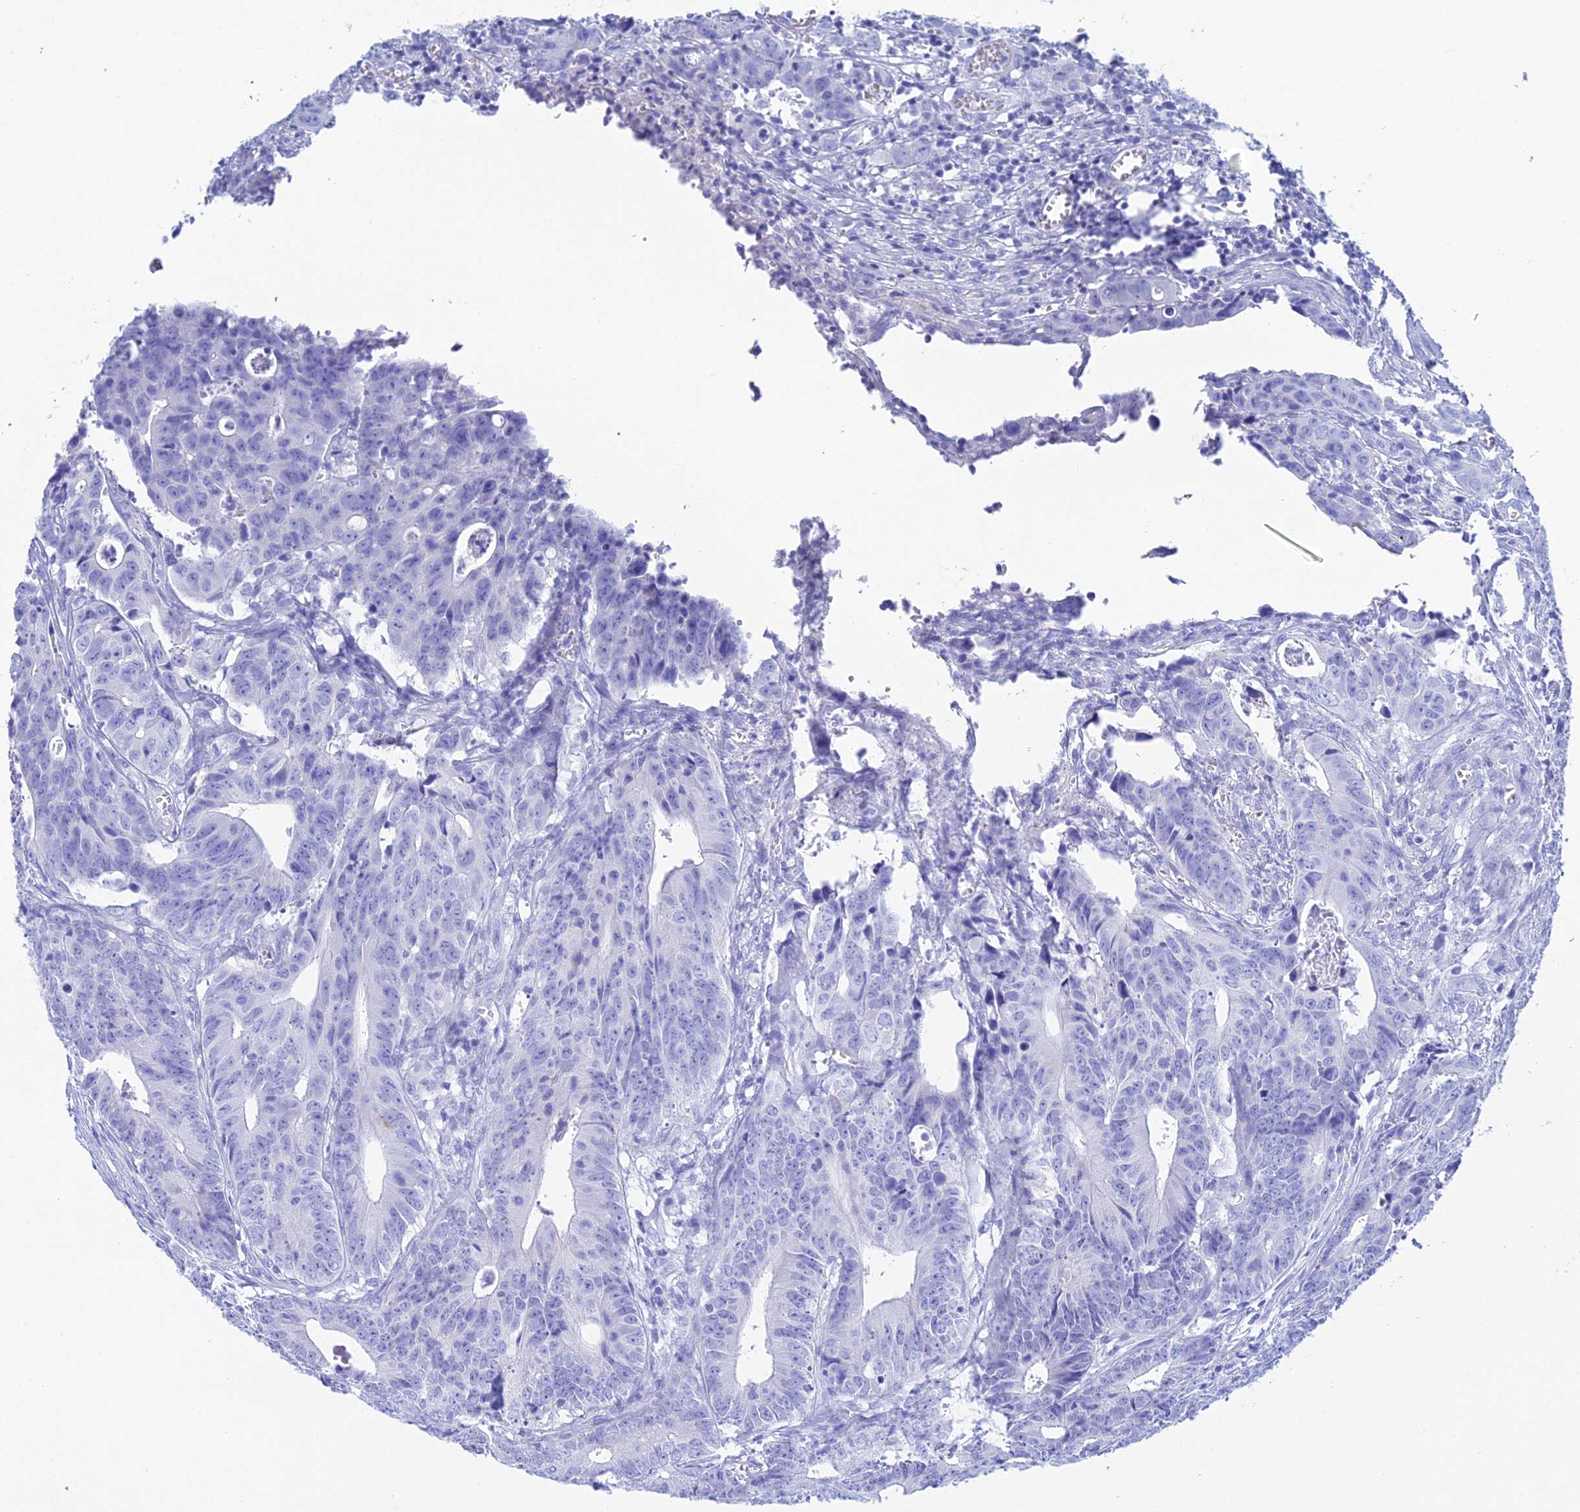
{"staining": {"intensity": "negative", "quantity": "none", "location": "none"}, "tissue": "colorectal cancer", "cell_type": "Tumor cells", "image_type": "cancer", "snomed": [{"axis": "morphology", "description": "Adenocarcinoma, NOS"}, {"axis": "topography", "description": "Colon"}], "caption": "Immunohistochemistry (IHC) histopathology image of neoplastic tissue: colorectal cancer (adenocarcinoma) stained with DAB (3,3'-diaminobenzidine) reveals no significant protein staining in tumor cells.", "gene": "REG1A", "patient": {"sex": "female", "age": 57}}